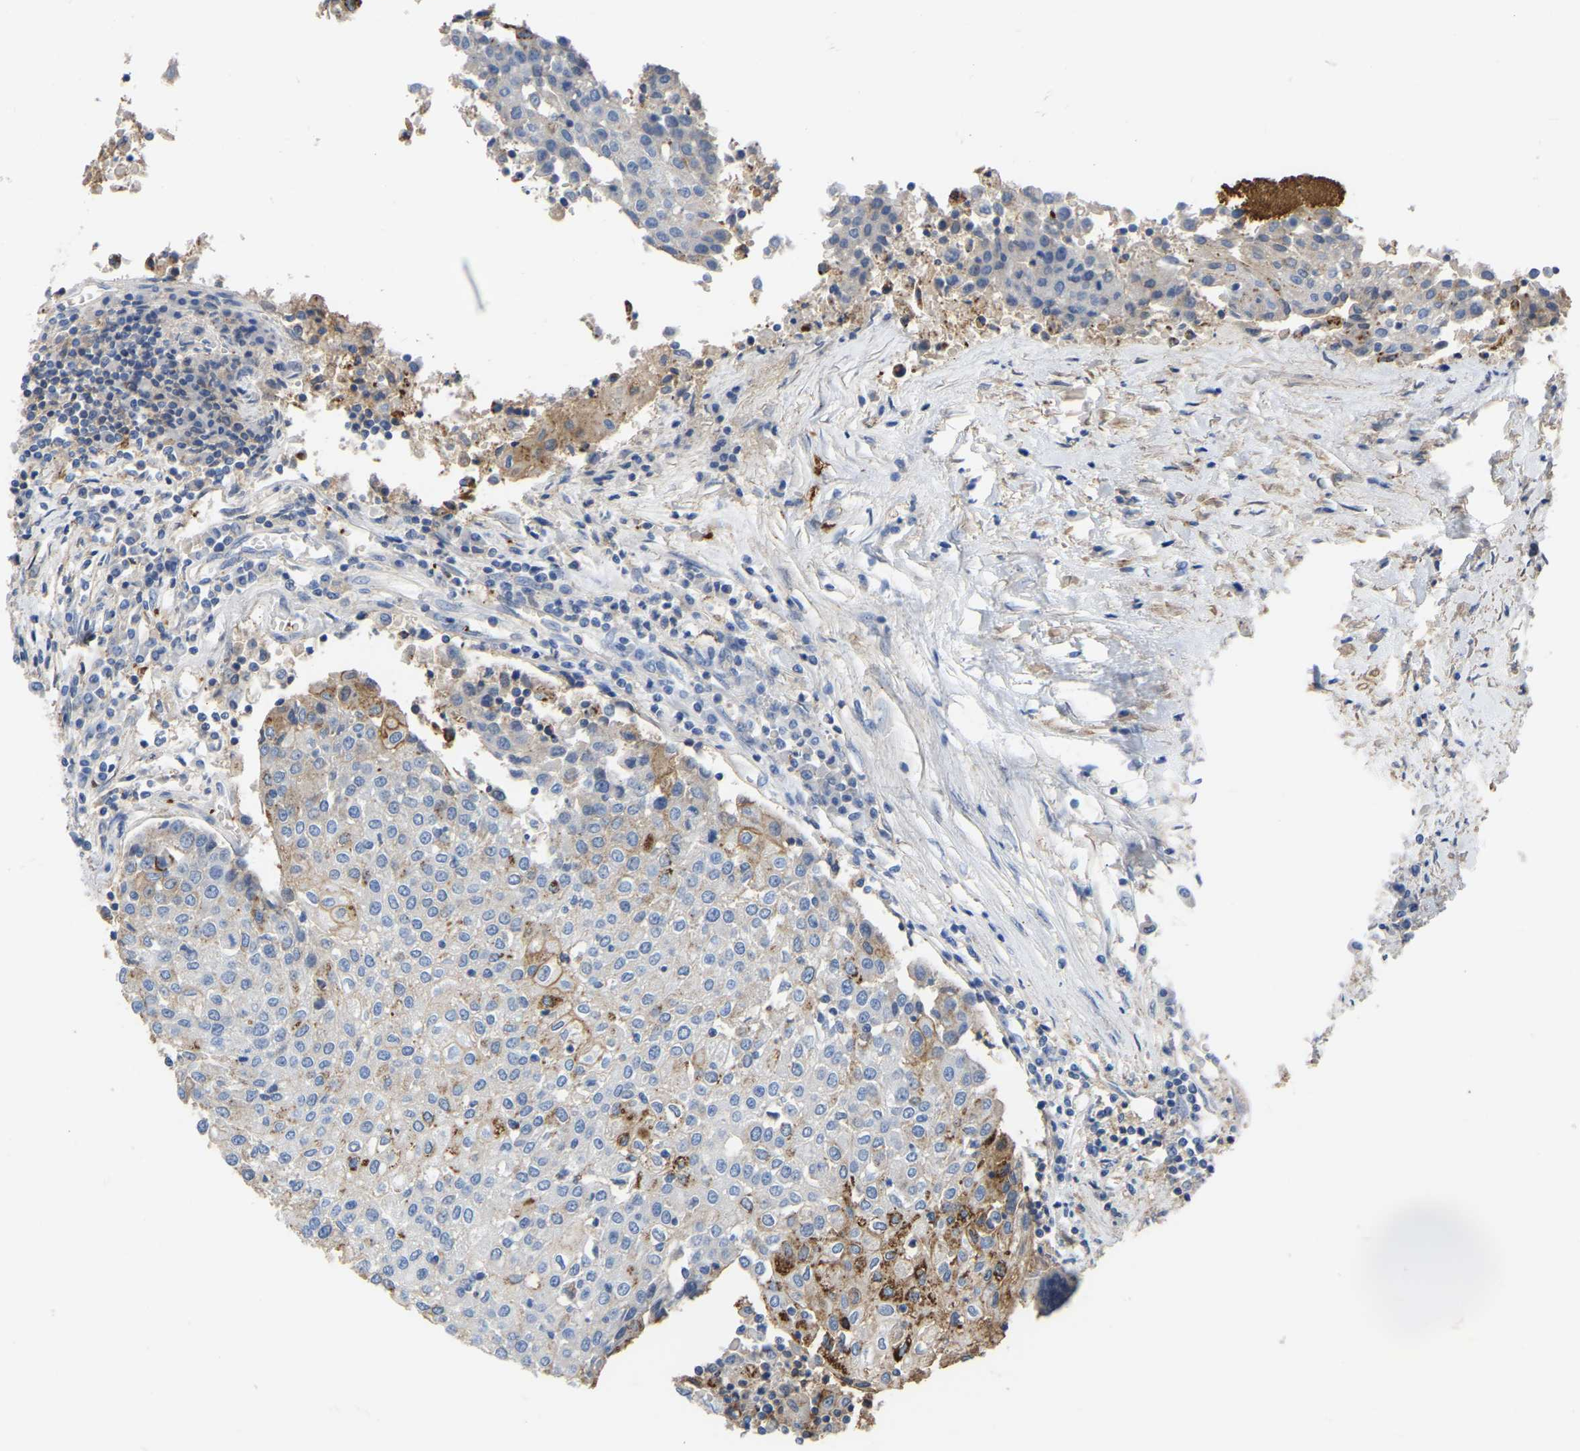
{"staining": {"intensity": "moderate", "quantity": "<25%", "location": "cytoplasmic/membranous"}, "tissue": "urothelial cancer", "cell_type": "Tumor cells", "image_type": "cancer", "snomed": [{"axis": "morphology", "description": "Urothelial carcinoma, High grade"}, {"axis": "topography", "description": "Urinary bladder"}], "caption": "Urothelial carcinoma (high-grade) stained with DAB (3,3'-diaminobenzidine) IHC displays low levels of moderate cytoplasmic/membranous expression in approximately <25% of tumor cells.", "gene": "ZNF449", "patient": {"sex": "female", "age": 85}}